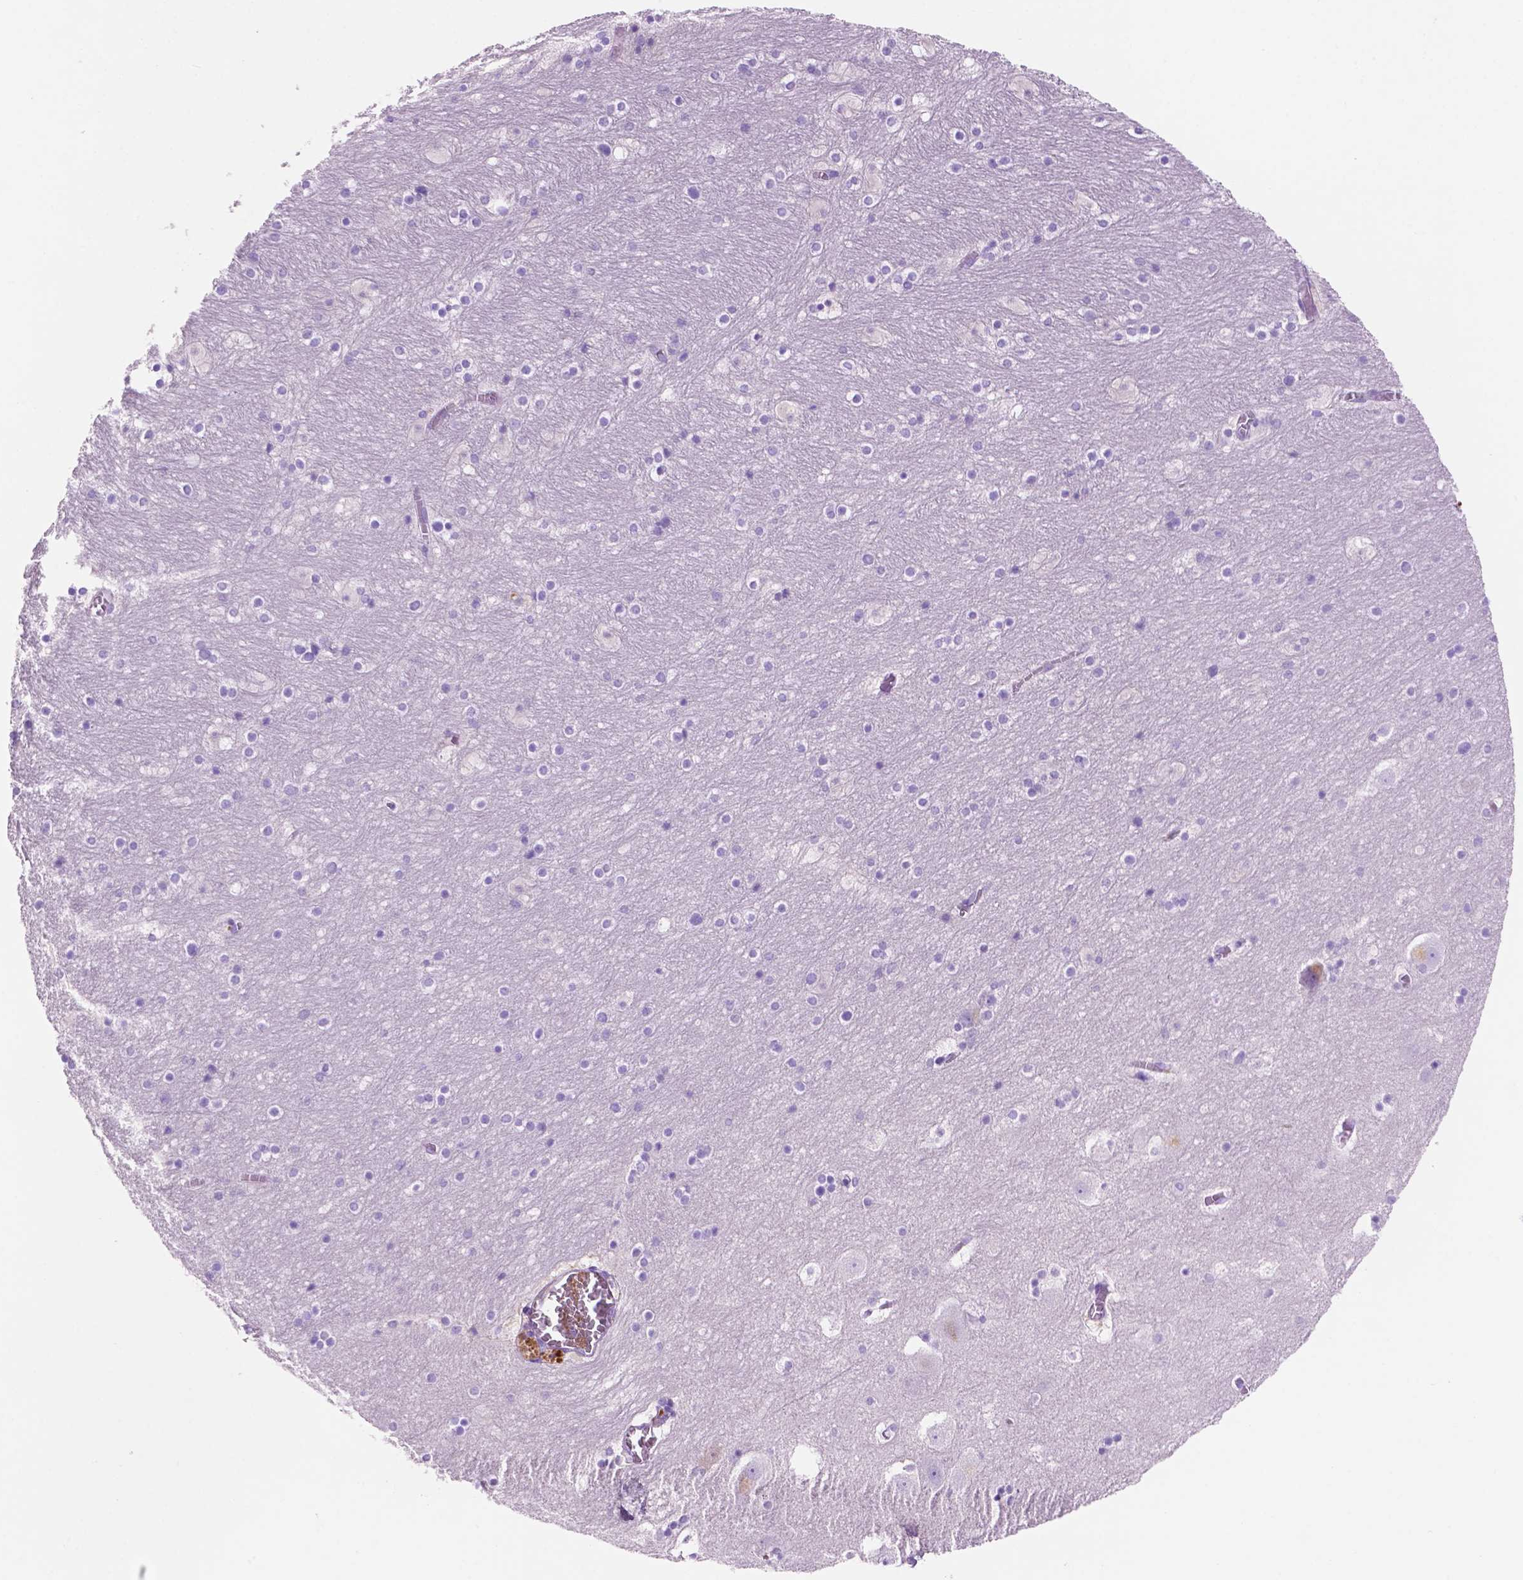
{"staining": {"intensity": "negative", "quantity": "none", "location": "none"}, "tissue": "hippocampus", "cell_type": "Glial cells", "image_type": "normal", "snomed": [{"axis": "morphology", "description": "Normal tissue, NOS"}, {"axis": "topography", "description": "Hippocampus"}], "caption": "A high-resolution micrograph shows immunohistochemistry (IHC) staining of unremarkable hippocampus, which reveals no significant staining in glial cells. The staining was performed using DAB to visualize the protein expression in brown, while the nuclei were stained in blue with hematoxylin (Magnification: 20x).", "gene": "FOXB2", "patient": {"sex": "male", "age": 45}}